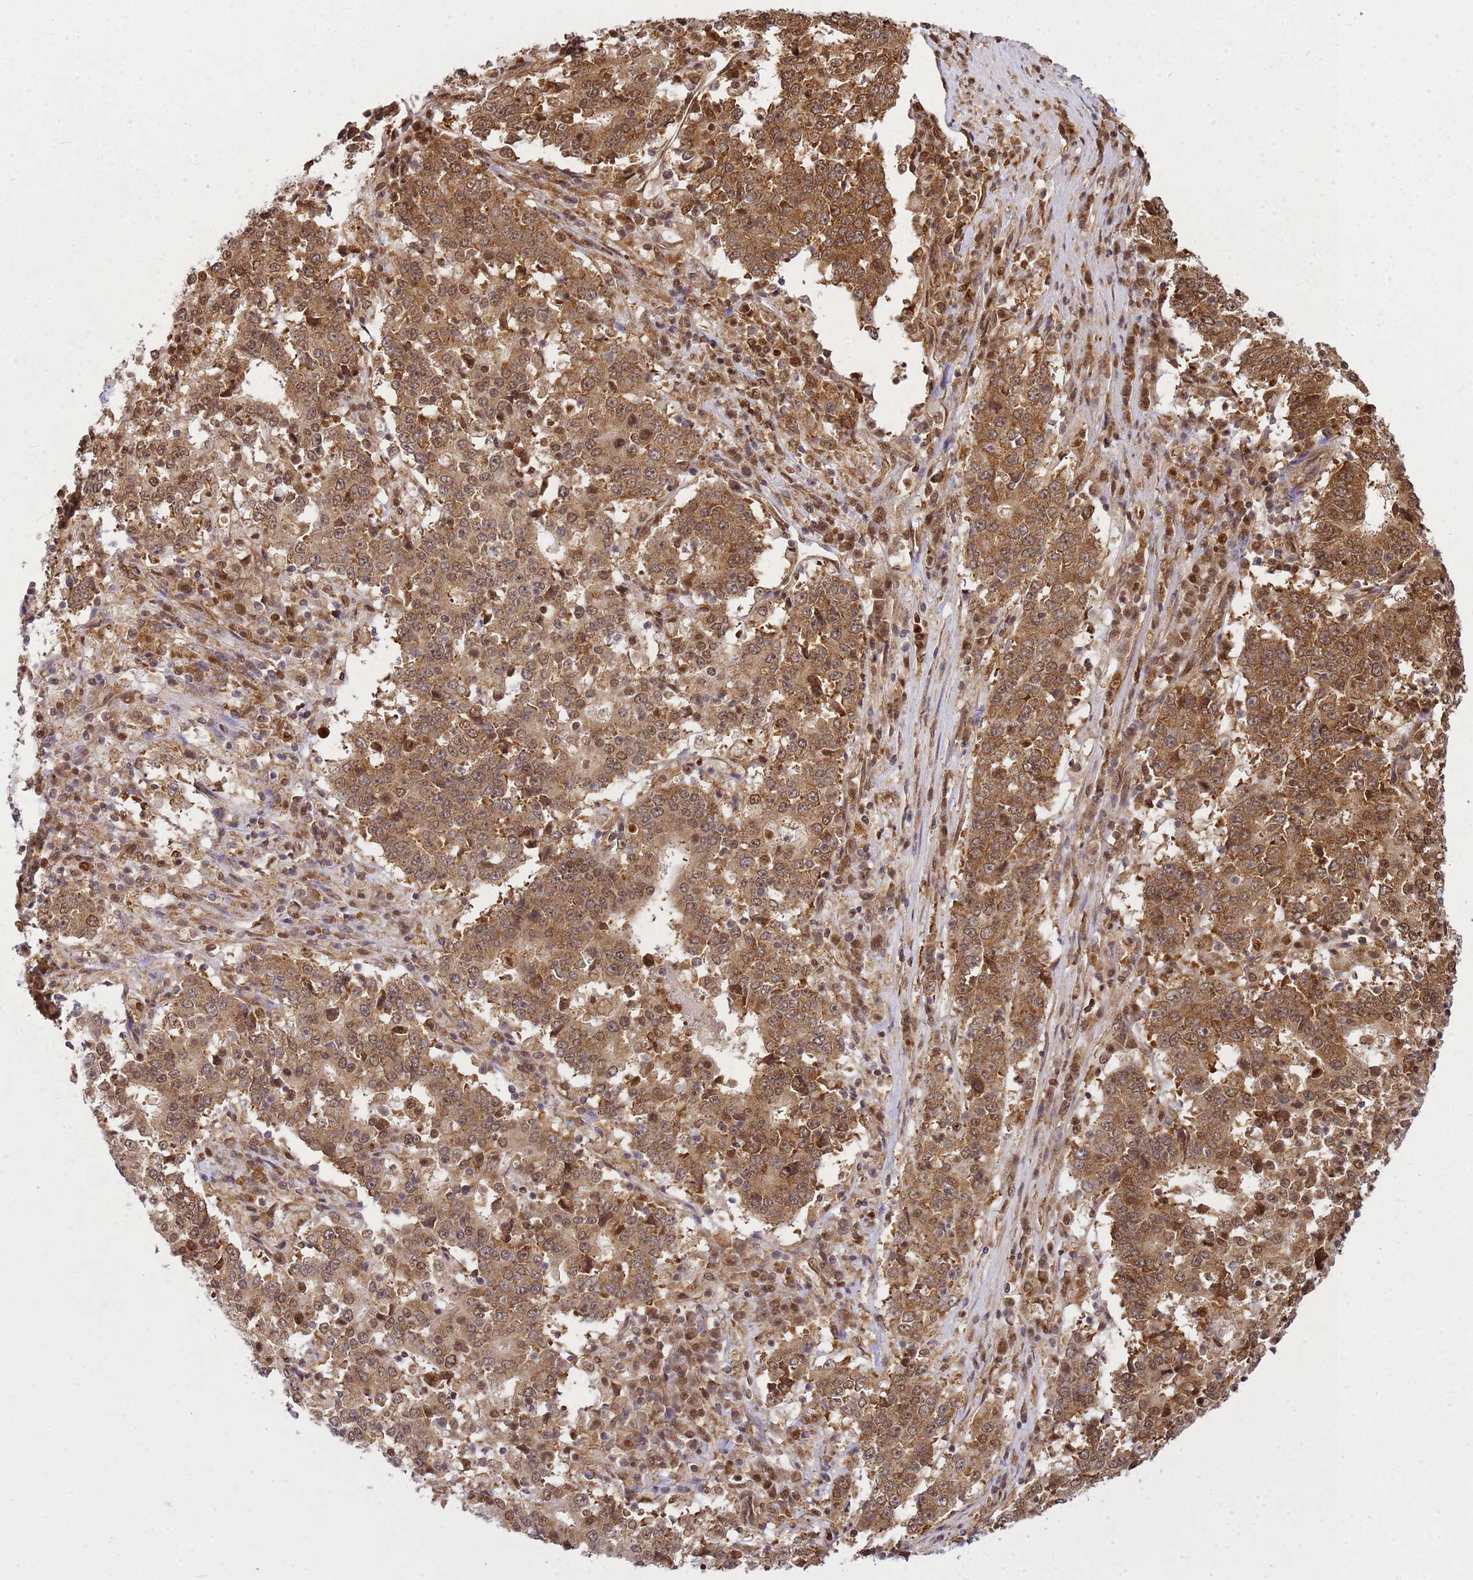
{"staining": {"intensity": "moderate", "quantity": ">75%", "location": "cytoplasmic/membranous,nuclear"}, "tissue": "stomach cancer", "cell_type": "Tumor cells", "image_type": "cancer", "snomed": [{"axis": "morphology", "description": "Adenocarcinoma, NOS"}, {"axis": "topography", "description": "Stomach"}], "caption": "This is an image of IHC staining of adenocarcinoma (stomach), which shows moderate positivity in the cytoplasmic/membranous and nuclear of tumor cells.", "gene": "APEX1", "patient": {"sex": "male", "age": 59}}